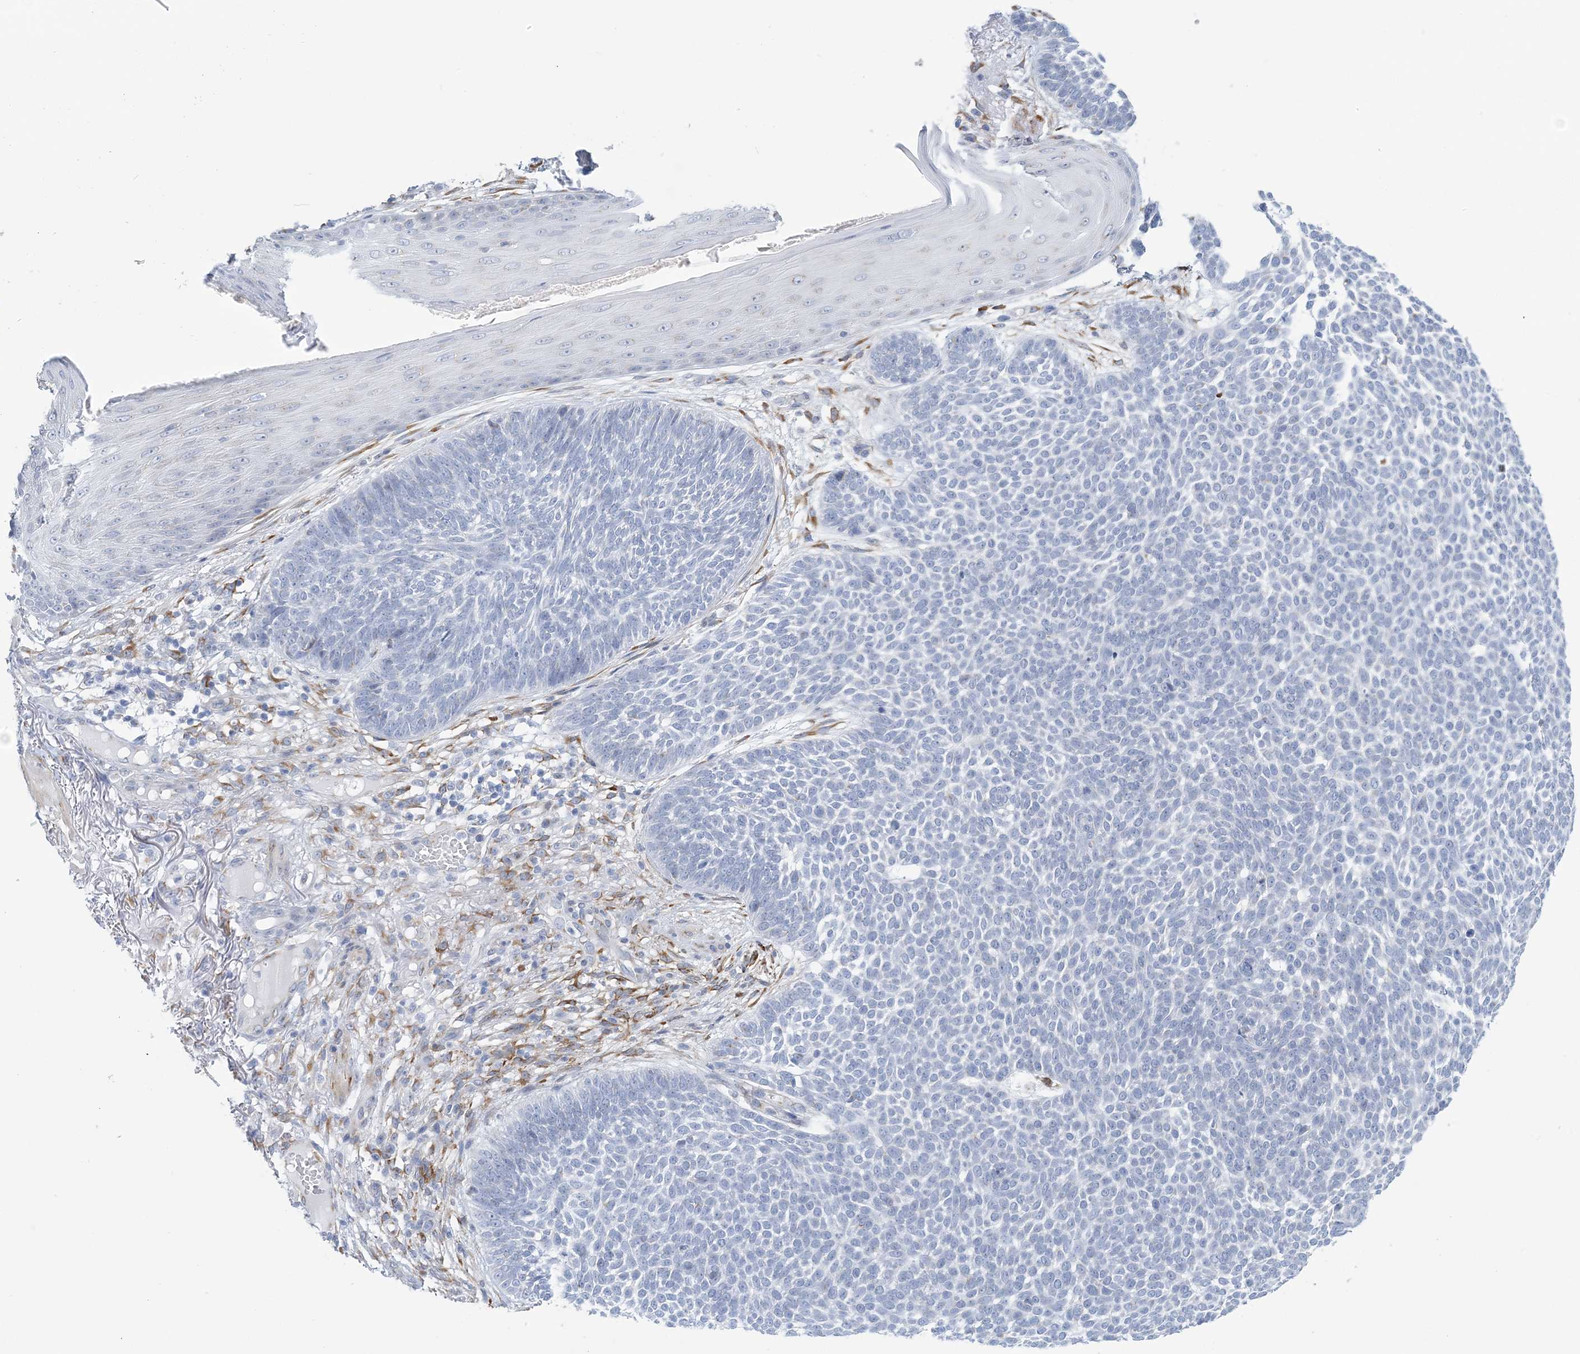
{"staining": {"intensity": "negative", "quantity": "none", "location": "none"}, "tissue": "skin cancer", "cell_type": "Tumor cells", "image_type": "cancer", "snomed": [{"axis": "morphology", "description": "Normal tissue, NOS"}, {"axis": "morphology", "description": "Basal cell carcinoma"}, {"axis": "topography", "description": "Skin"}], "caption": "Tumor cells show no significant protein staining in basal cell carcinoma (skin).", "gene": "PLEKHG4B", "patient": {"sex": "male", "age": 64}}